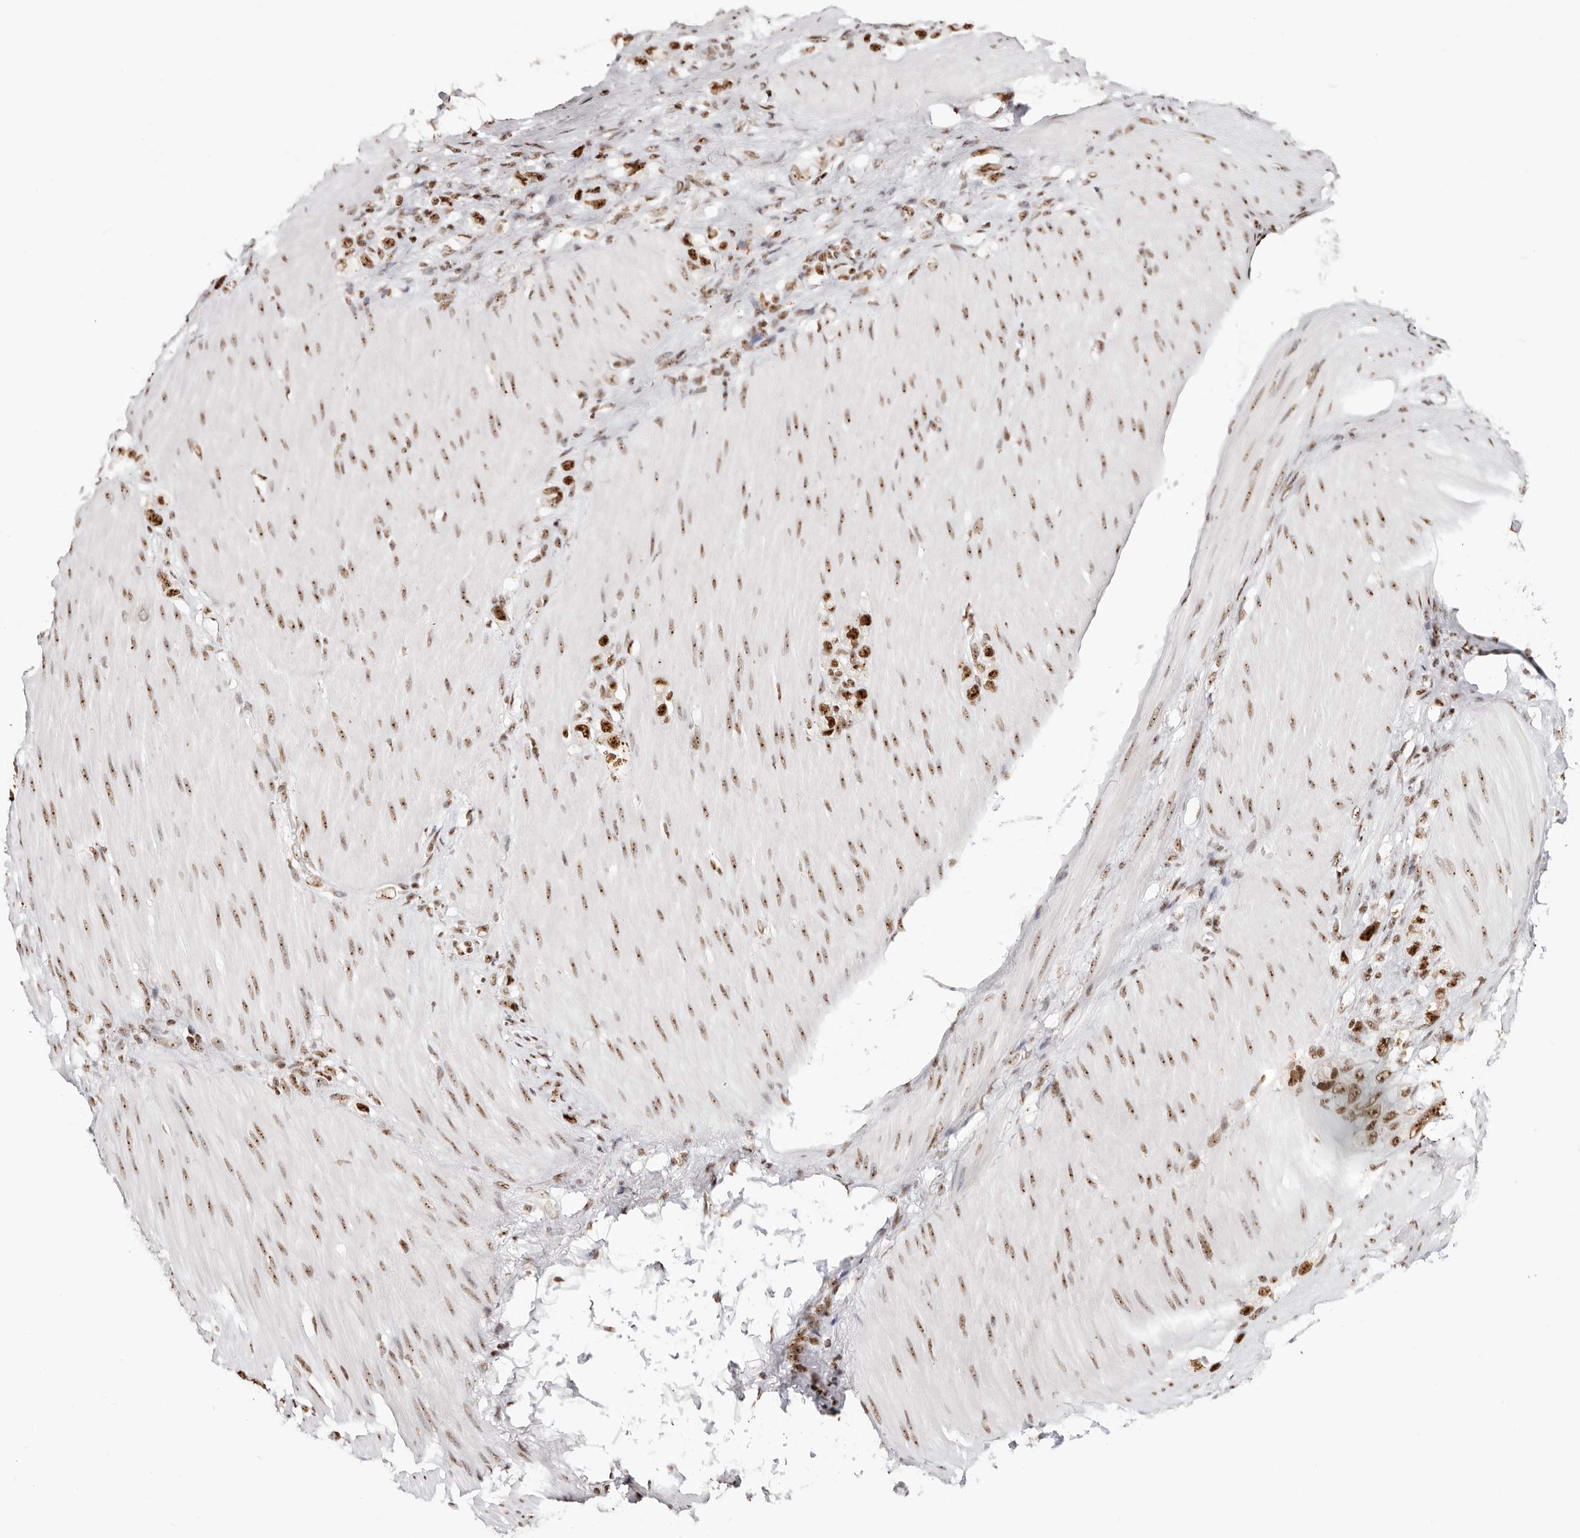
{"staining": {"intensity": "moderate", "quantity": ">75%", "location": "nuclear"}, "tissue": "stomach cancer", "cell_type": "Tumor cells", "image_type": "cancer", "snomed": [{"axis": "morphology", "description": "Adenocarcinoma, NOS"}, {"axis": "topography", "description": "Stomach"}], "caption": "This histopathology image reveals immunohistochemistry staining of human stomach adenocarcinoma, with medium moderate nuclear staining in about >75% of tumor cells.", "gene": "IQGAP3", "patient": {"sex": "female", "age": 65}}